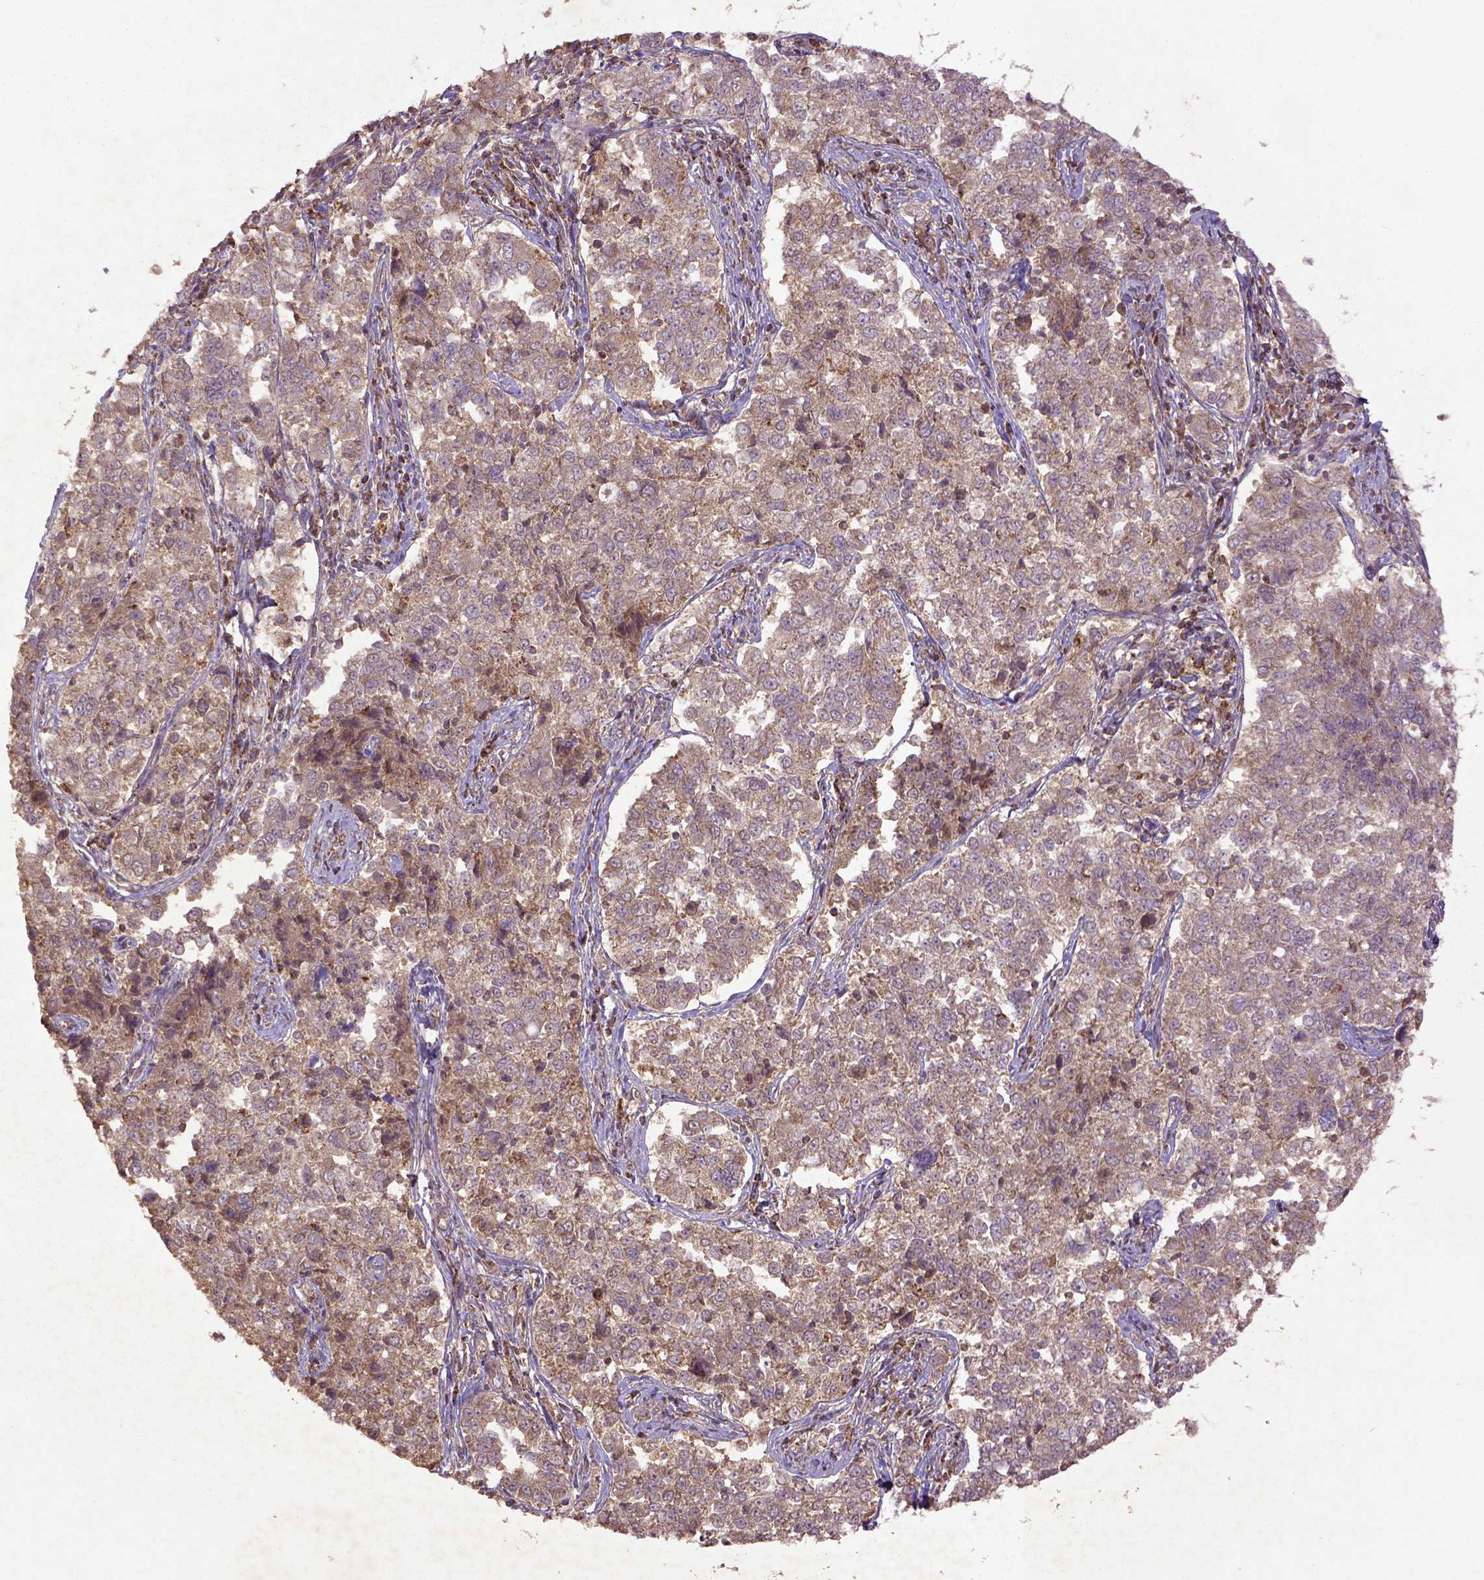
{"staining": {"intensity": "moderate", "quantity": ">75%", "location": "cytoplasmic/membranous"}, "tissue": "endometrial cancer", "cell_type": "Tumor cells", "image_type": "cancer", "snomed": [{"axis": "morphology", "description": "Adenocarcinoma, NOS"}, {"axis": "topography", "description": "Endometrium"}], "caption": "Immunohistochemical staining of human endometrial adenocarcinoma exhibits medium levels of moderate cytoplasmic/membranous staining in approximately >75% of tumor cells.", "gene": "MT-CO1", "patient": {"sex": "female", "age": 43}}